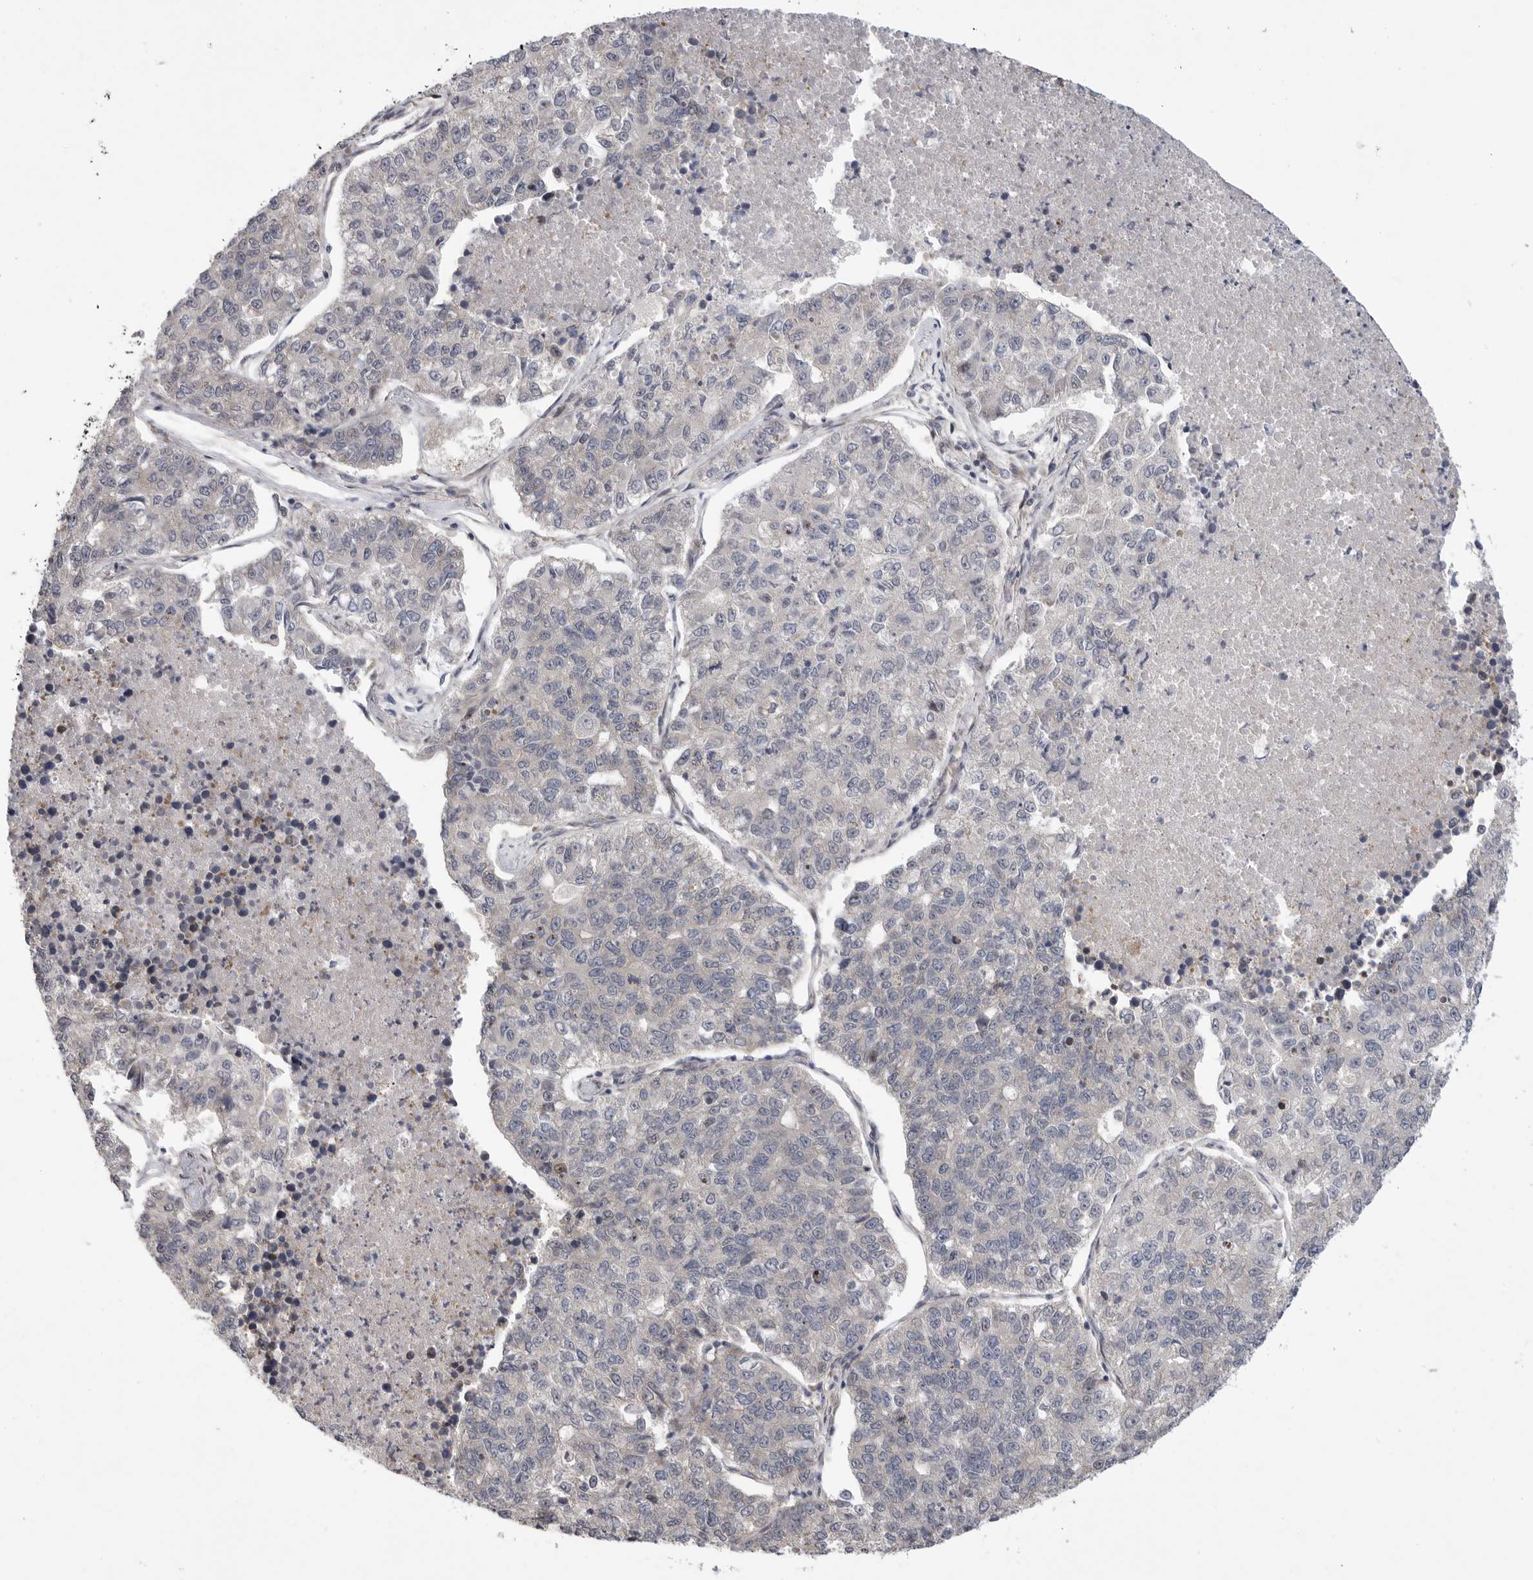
{"staining": {"intensity": "negative", "quantity": "none", "location": "none"}, "tissue": "lung cancer", "cell_type": "Tumor cells", "image_type": "cancer", "snomed": [{"axis": "morphology", "description": "Adenocarcinoma, NOS"}, {"axis": "topography", "description": "Lung"}], "caption": "Immunohistochemistry micrograph of neoplastic tissue: human lung cancer (adenocarcinoma) stained with DAB shows no significant protein staining in tumor cells.", "gene": "FBXO43", "patient": {"sex": "male", "age": 49}}